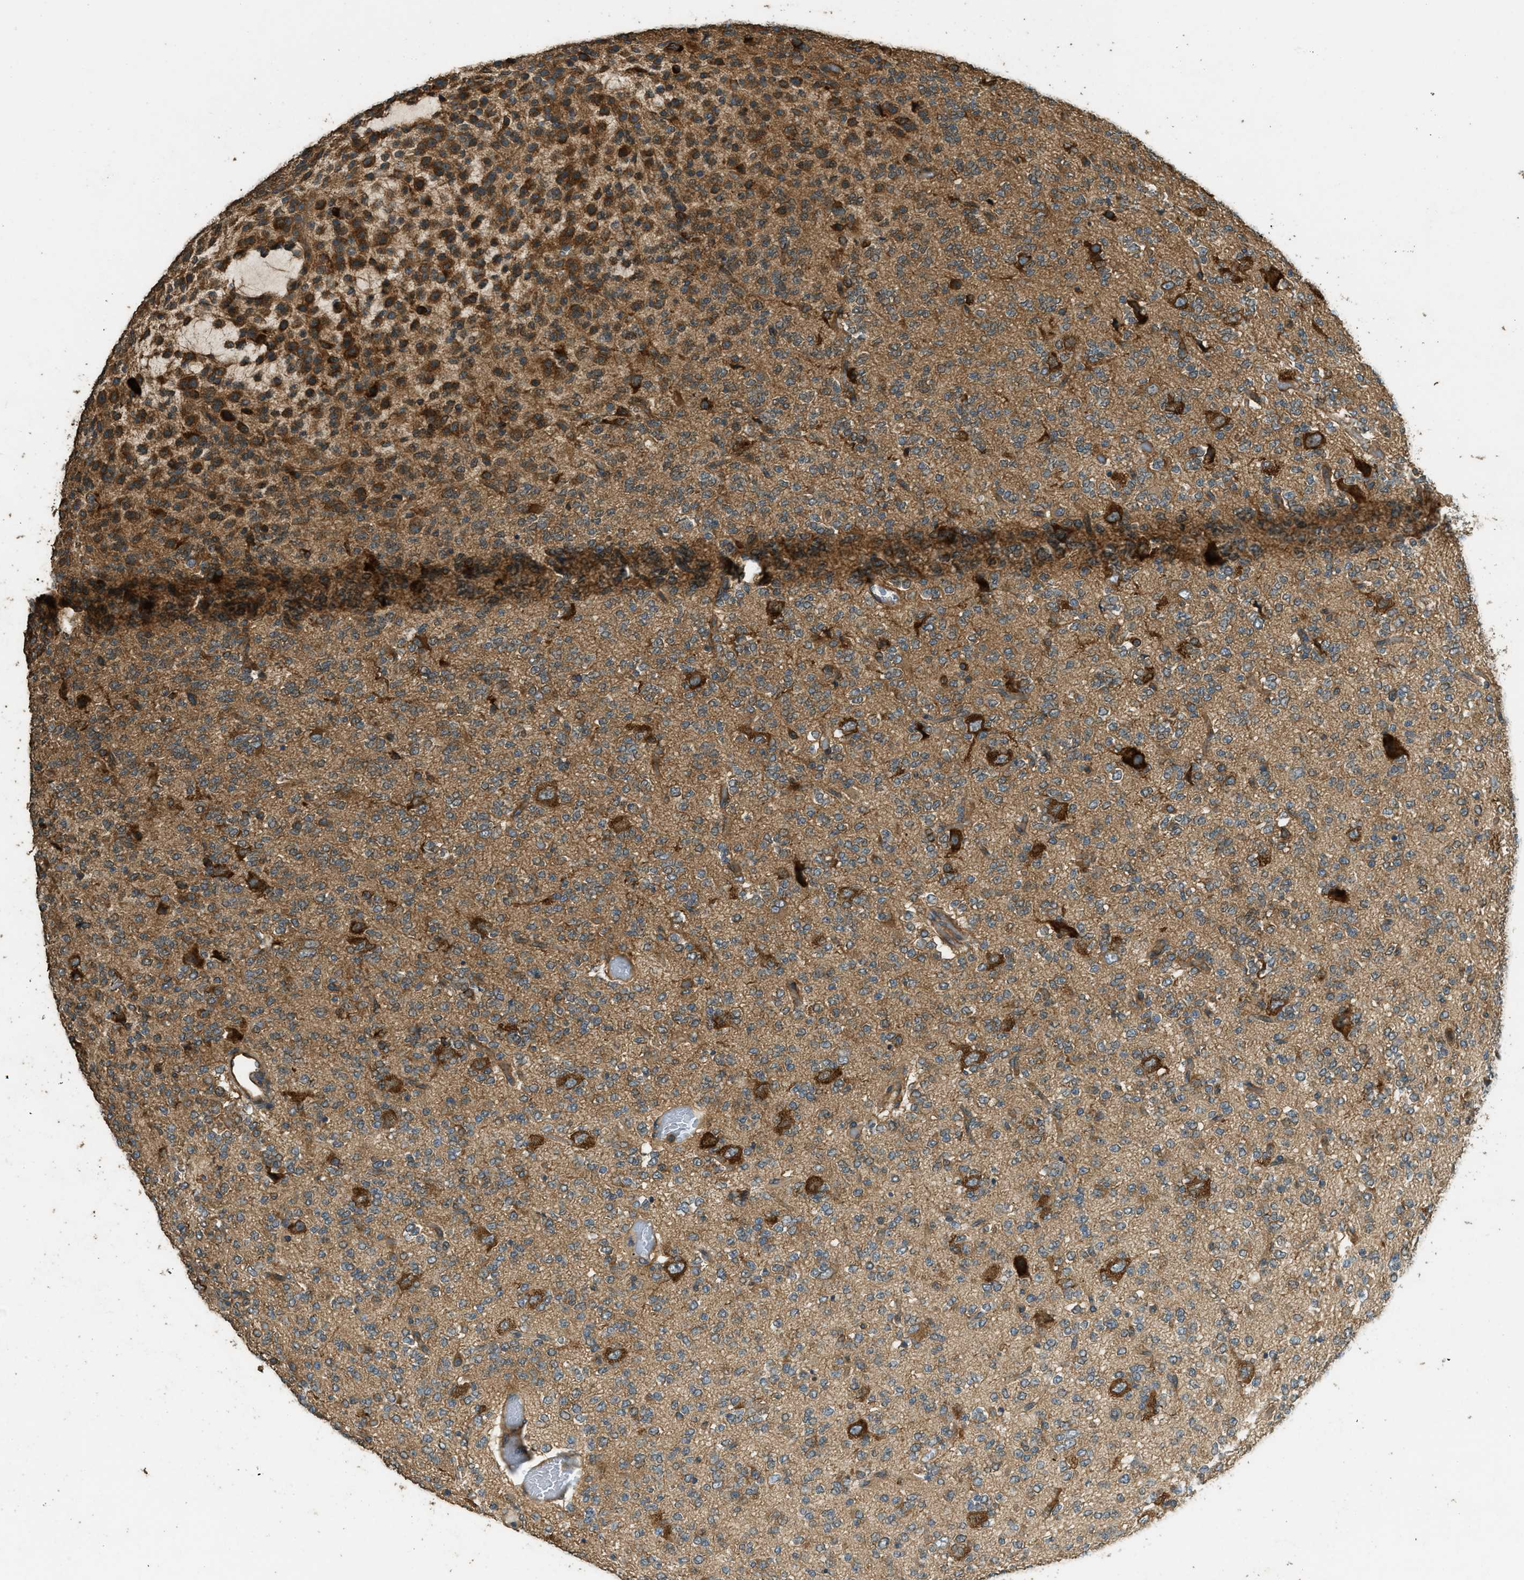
{"staining": {"intensity": "moderate", "quantity": ">75%", "location": "cytoplasmic/membranous"}, "tissue": "glioma", "cell_type": "Tumor cells", "image_type": "cancer", "snomed": [{"axis": "morphology", "description": "Glioma, malignant, Low grade"}, {"axis": "topography", "description": "Brain"}], "caption": "DAB (3,3'-diaminobenzidine) immunohistochemical staining of low-grade glioma (malignant) displays moderate cytoplasmic/membranous protein positivity in about >75% of tumor cells. The protein of interest is shown in brown color, while the nuclei are stained blue.", "gene": "MARS1", "patient": {"sex": "male", "age": 38}}